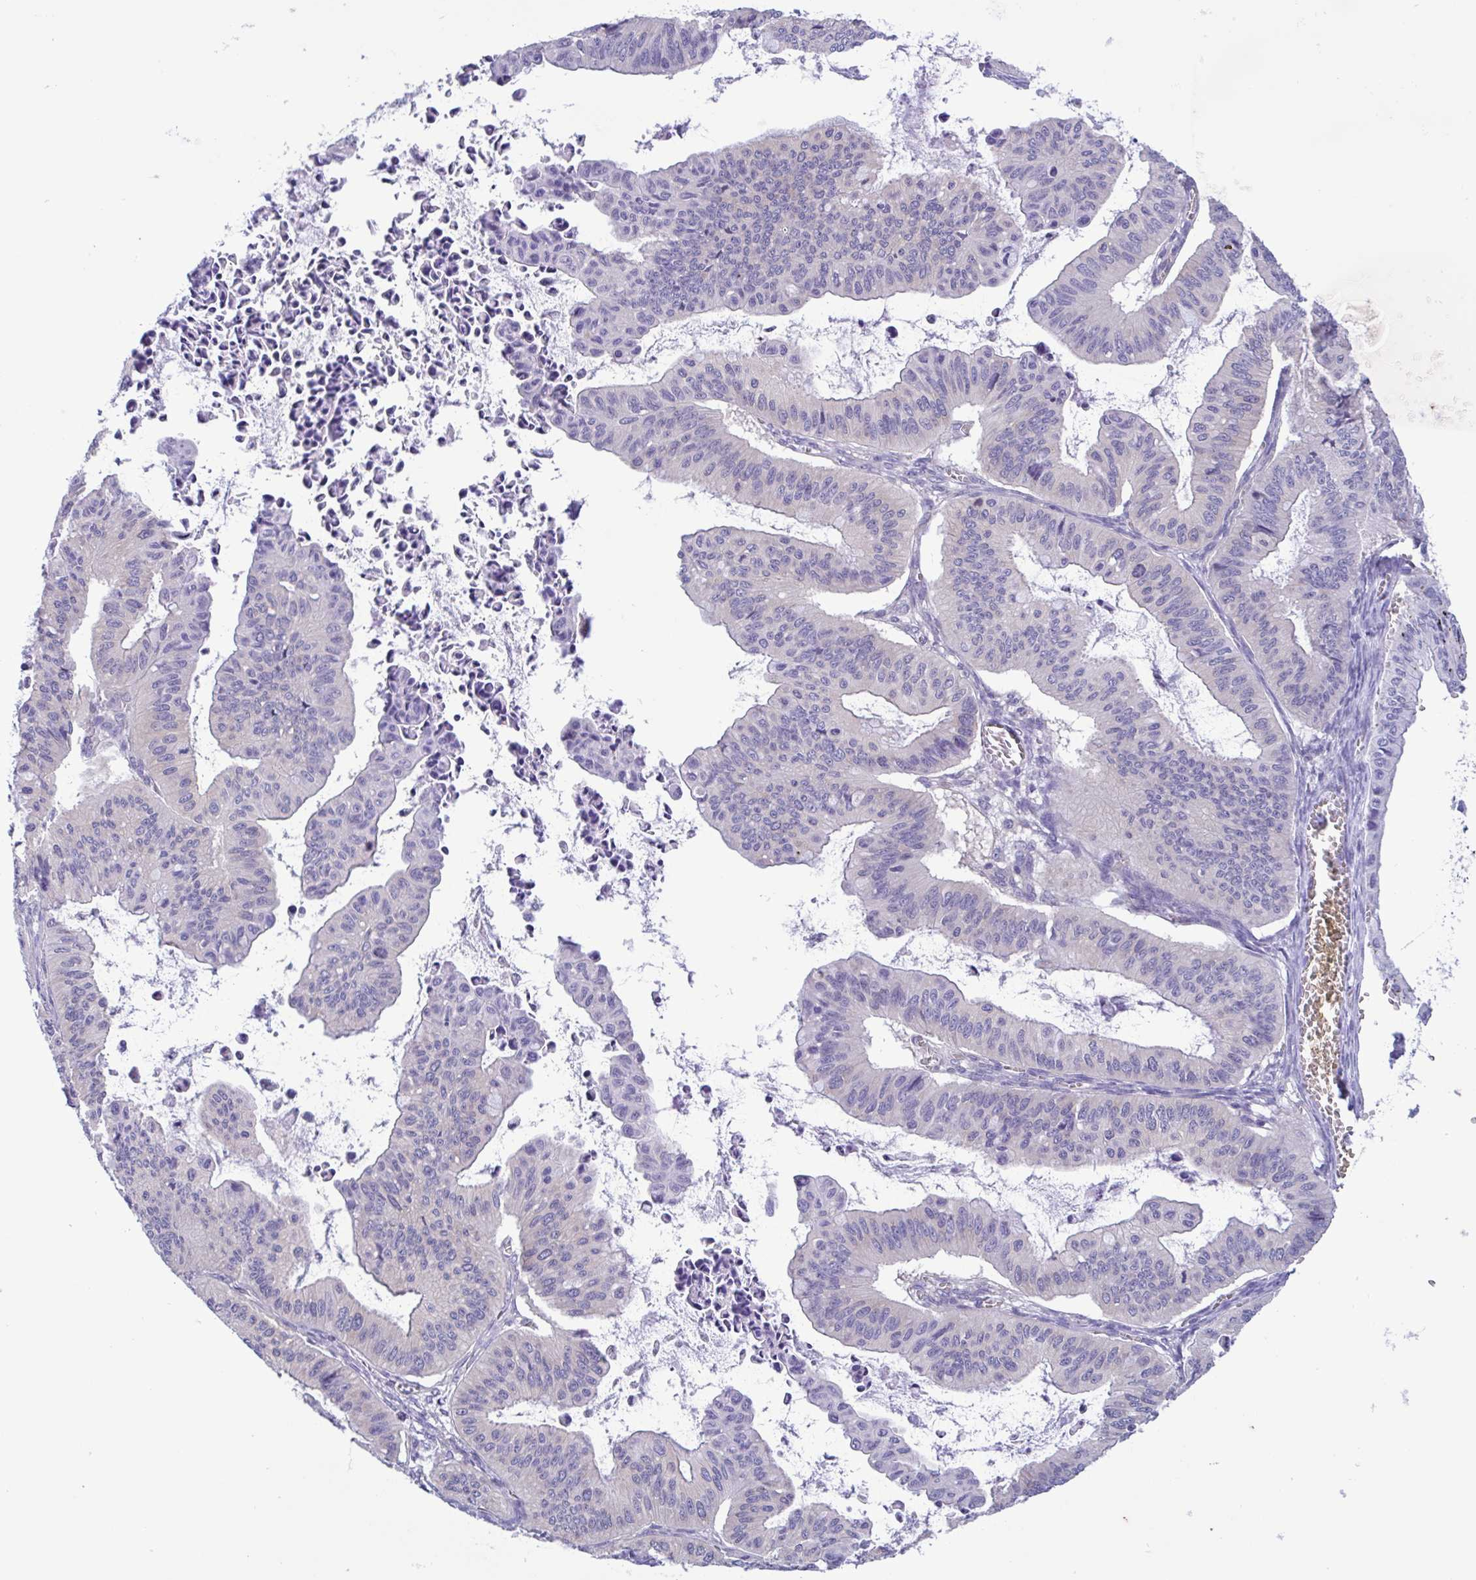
{"staining": {"intensity": "negative", "quantity": "none", "location": "none"}, "tissue": "ovarian cancer", "cell_type": "Tumor cells", "image_type": "cancer", "snomed": [{"axis": "morphology", "description": "Cystadenocarcinoma, mucinous, NOS"}, {"axis": "topography", "description": "Ovary"}], "caption": "There is no significant expression in tumor cells of ovarian cancer. The staining is performed using DAB brown chromogen with nuclei counter-stained in using hematoxylin.", "gene": "TNNI3", "patient": {"sex": "female", "age": 72}}